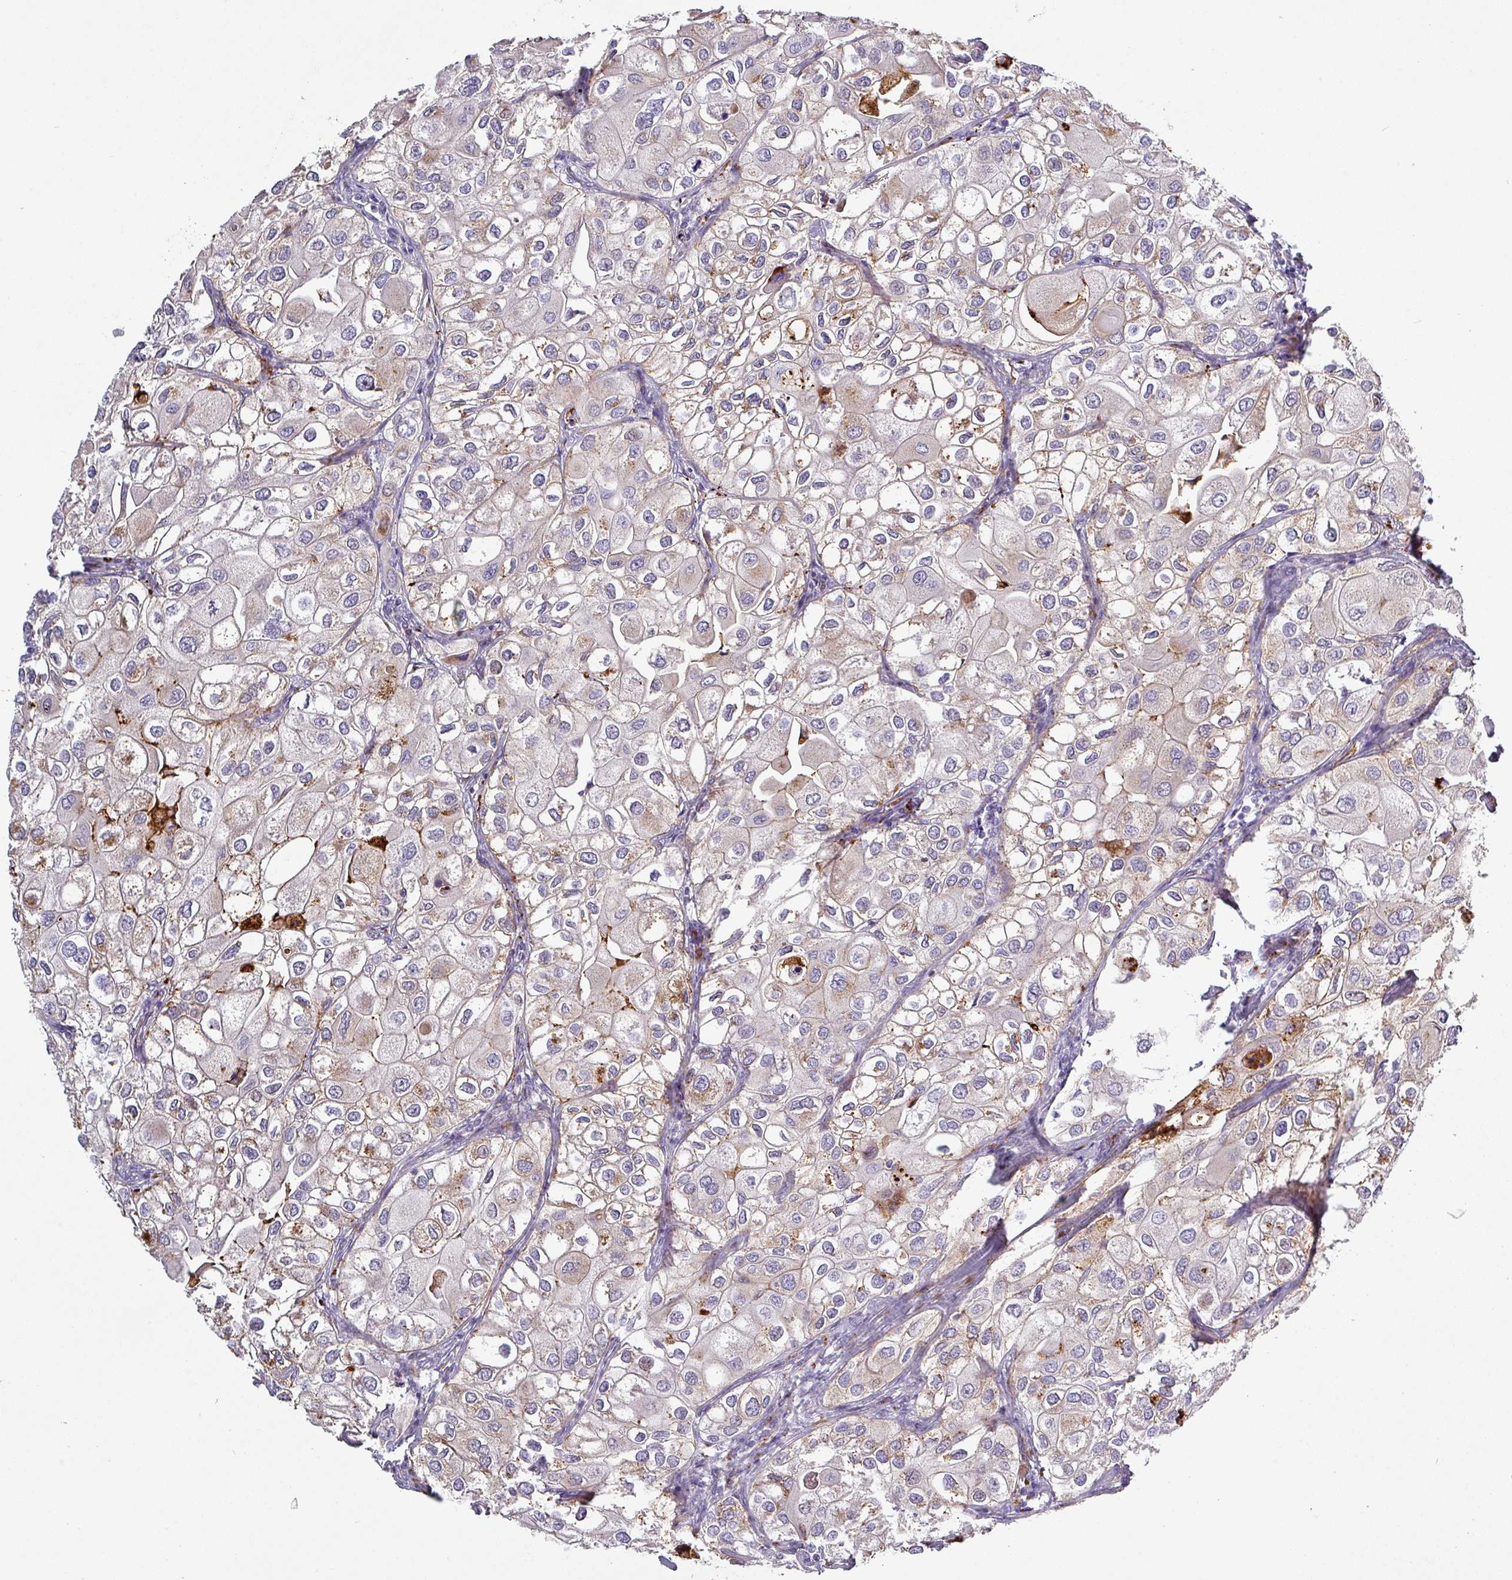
{"staining": {"intensity": "moderate", "quantity": "25%-75%", "location": "cytoplasmic/membranous"}, "tissue": "urothelial cancer", "cell_type": "Tumor cells", "image_type": "cancer", "snomed": [{"axis": "morphology", "description": "Urothelial carcinoma, High grade"}, {"axis": "topography", "description": "Urinary bladder"}], "caption": "This is a micrograph of immunohistochemistry (IHC) staining of urothelial cancer, which shows moderate positivity in the cytoplasmic/membranous of tumor cells.", "gene": "PRODH2", "patient": {"sex": "male", "age": 64}}